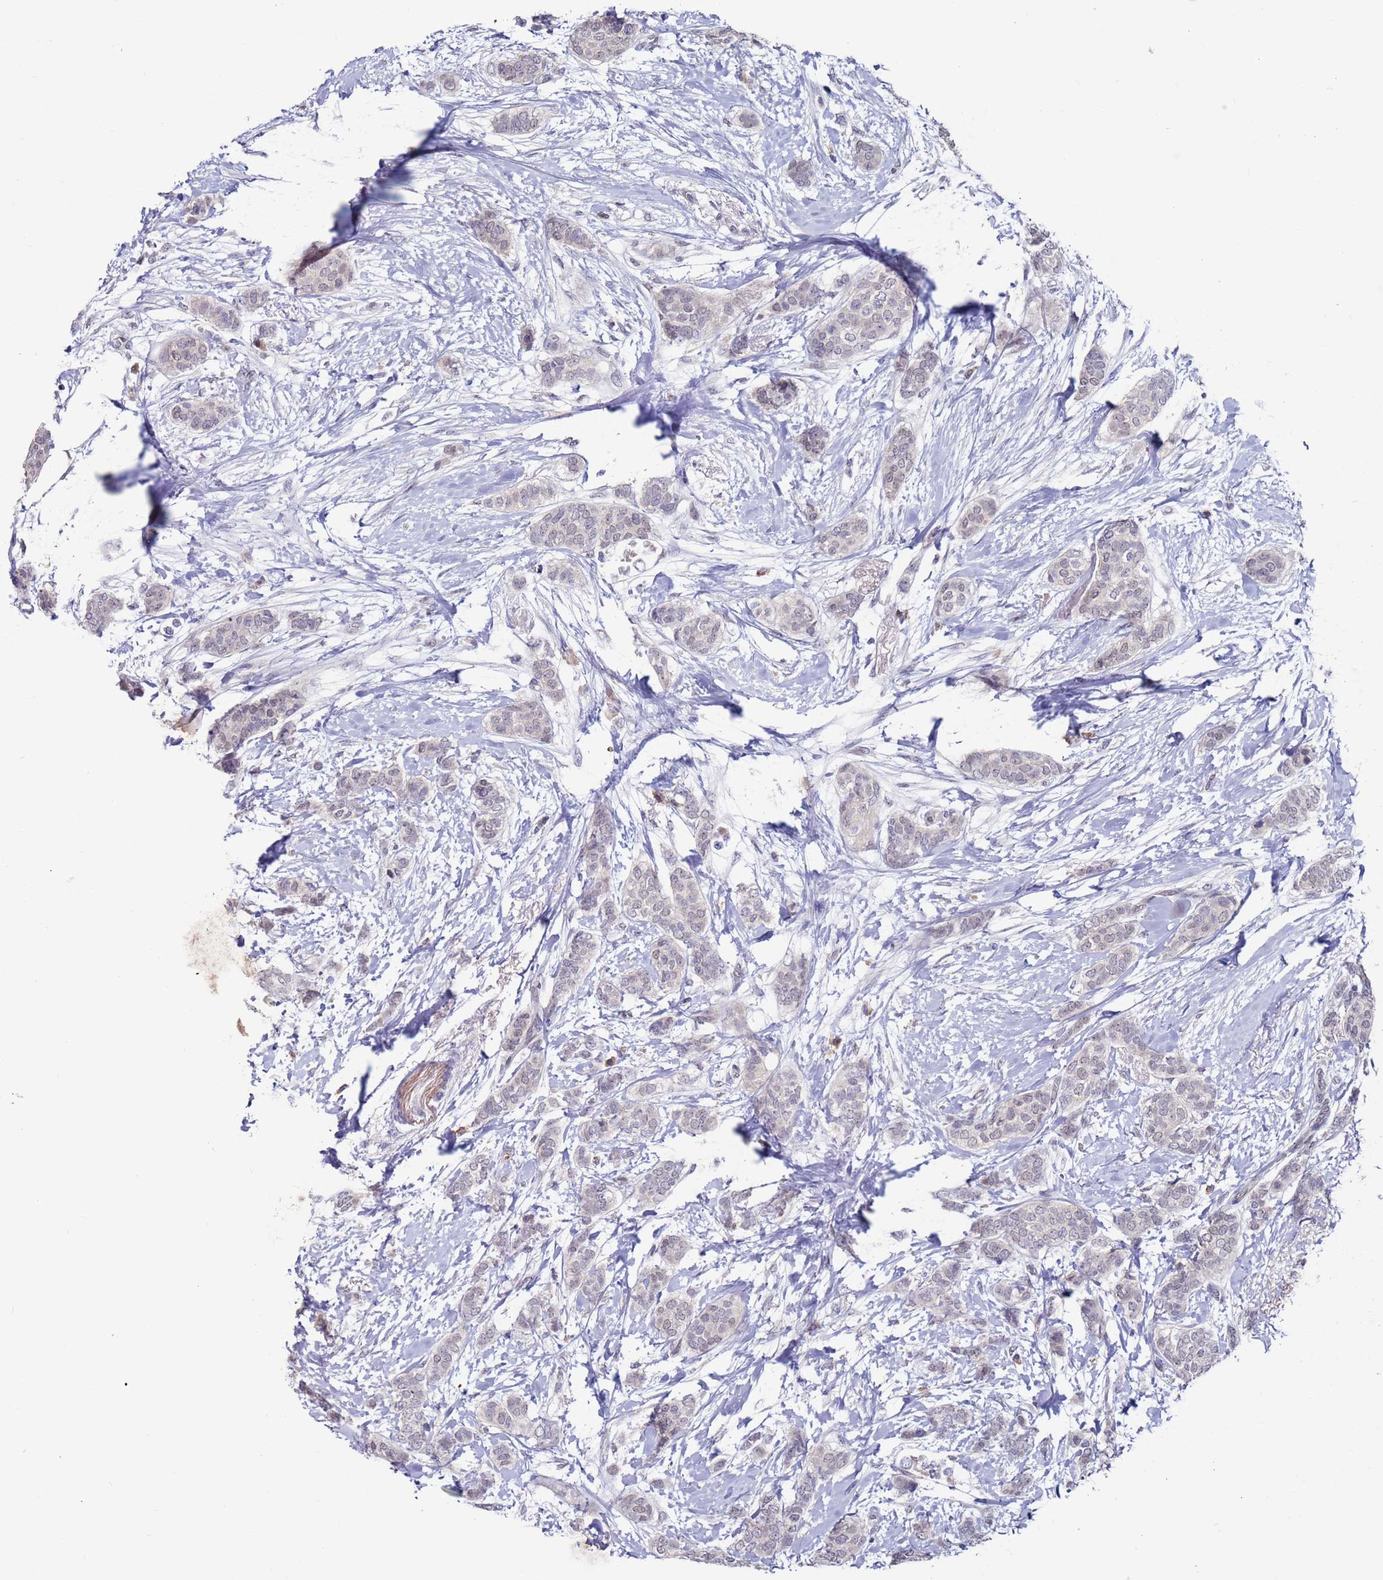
{"staining": {"intensity": "negative", "quantity": "none", "location": "none"}, "tissue": "breast cancer", "cell_type": "Tumor cells", "image_type": "cancer", "snomed": [{"axis": "morphology", "description": "Duct carcinoma"}, {"axis": "topography", "description": "Breast"}], "caption": "Immunohistochemistry (IHC) micrograph of human breast cancer stained for a protein (brown), which demonstrates no positivity in tumor cells.", "gene": "FBXO27", "patient": {"sex": "female", "age": 72}}